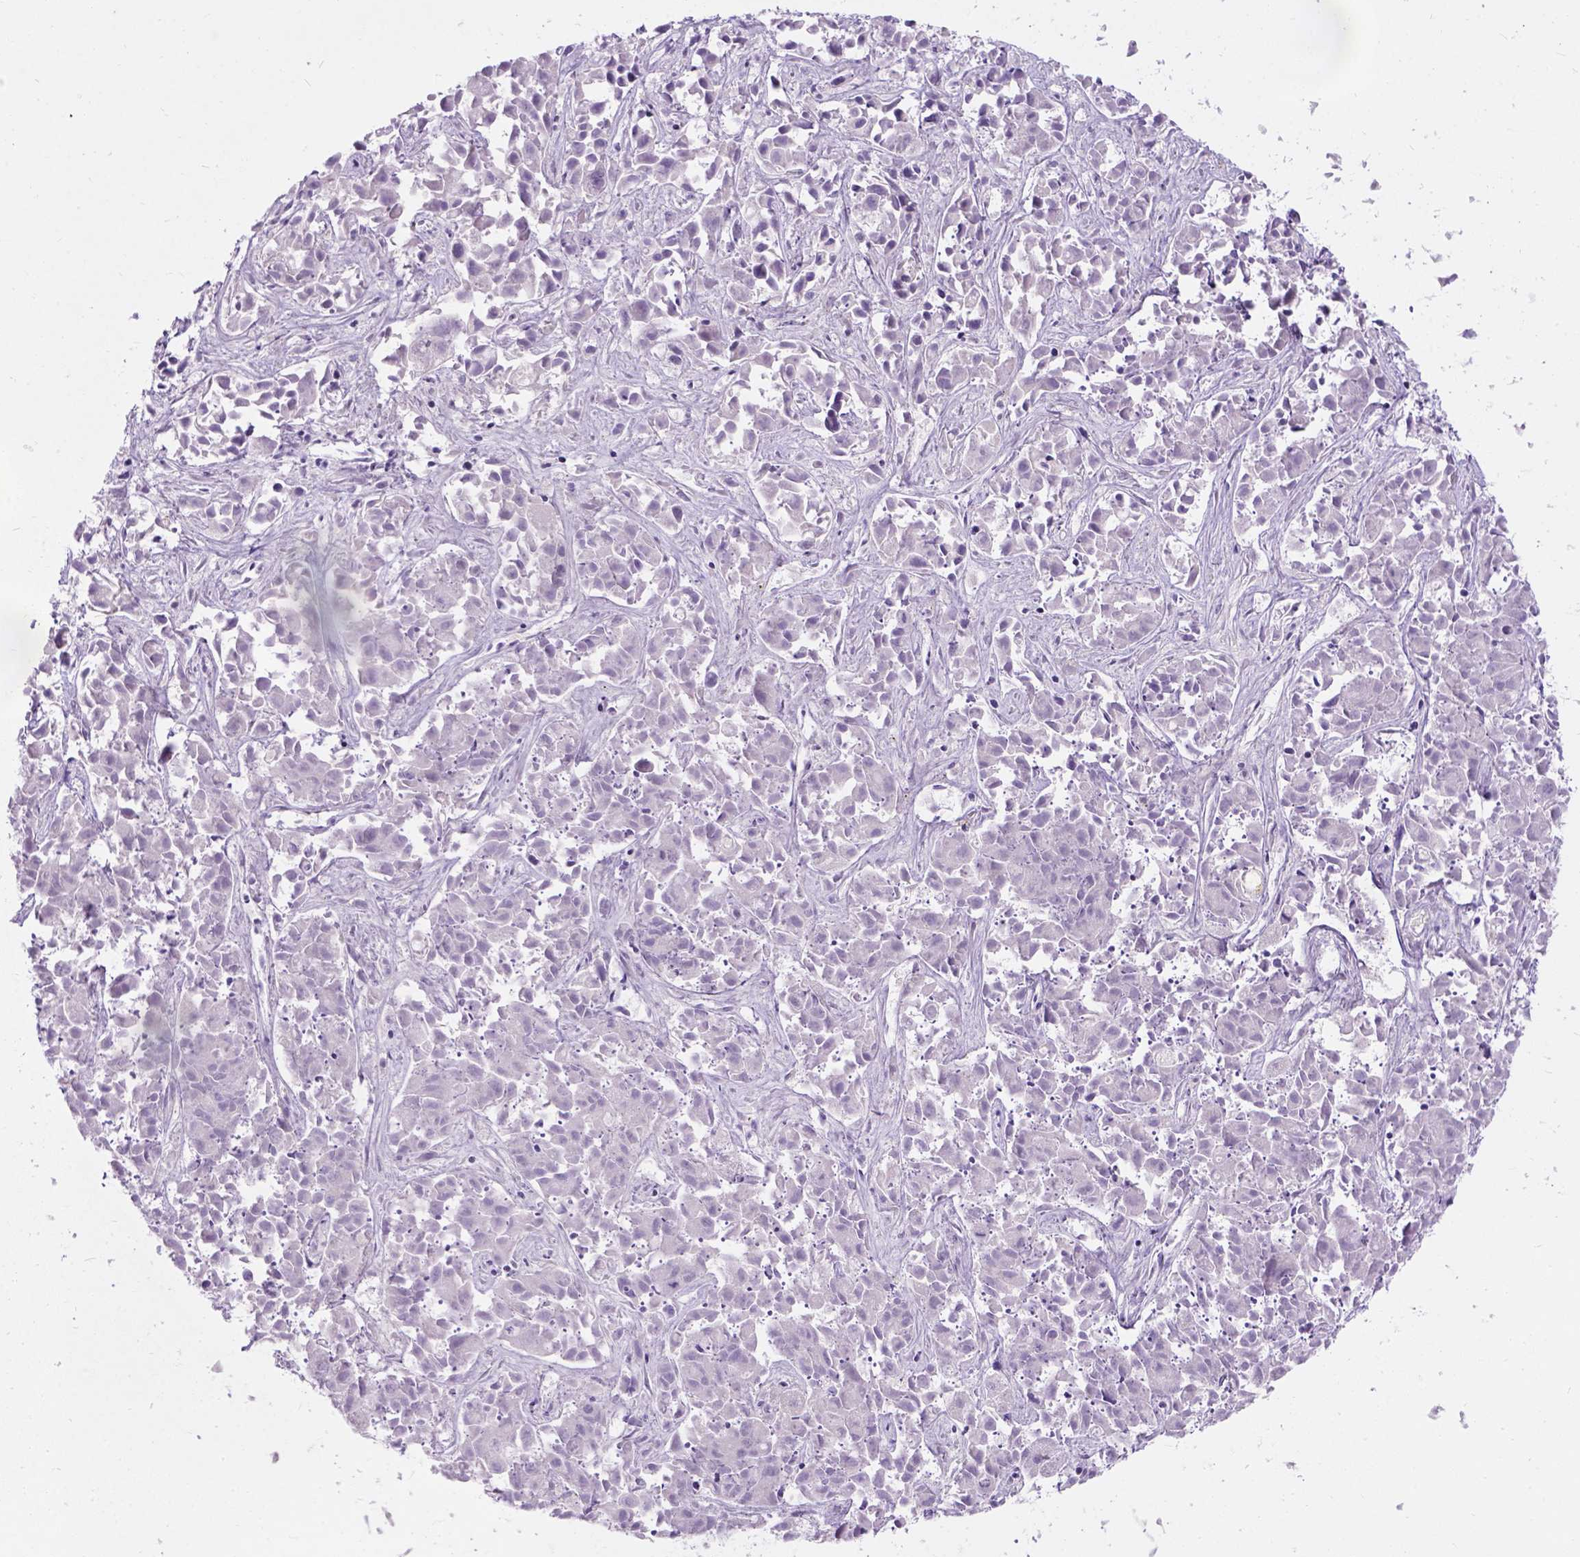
{"staining": {"intensity": "negative", "quantity": "none", "location": "none"}, "tissue": "liver cancer", "cell_type": "Tumor cells", "image_type": "cancer", "snomed": [{"axis": "morphology", "description": "Cholangiocarcinoma"}, {"axis": "topography", "description": "Liver"}], "caption": "A high-resolution image shows immunohistochemistry (IHC) staining of liver cholangiocarcinoma, which displays no significant staining in tumor cells.", "gene": "C20orf144", "patient": {"sex": "female", "age": 81}}